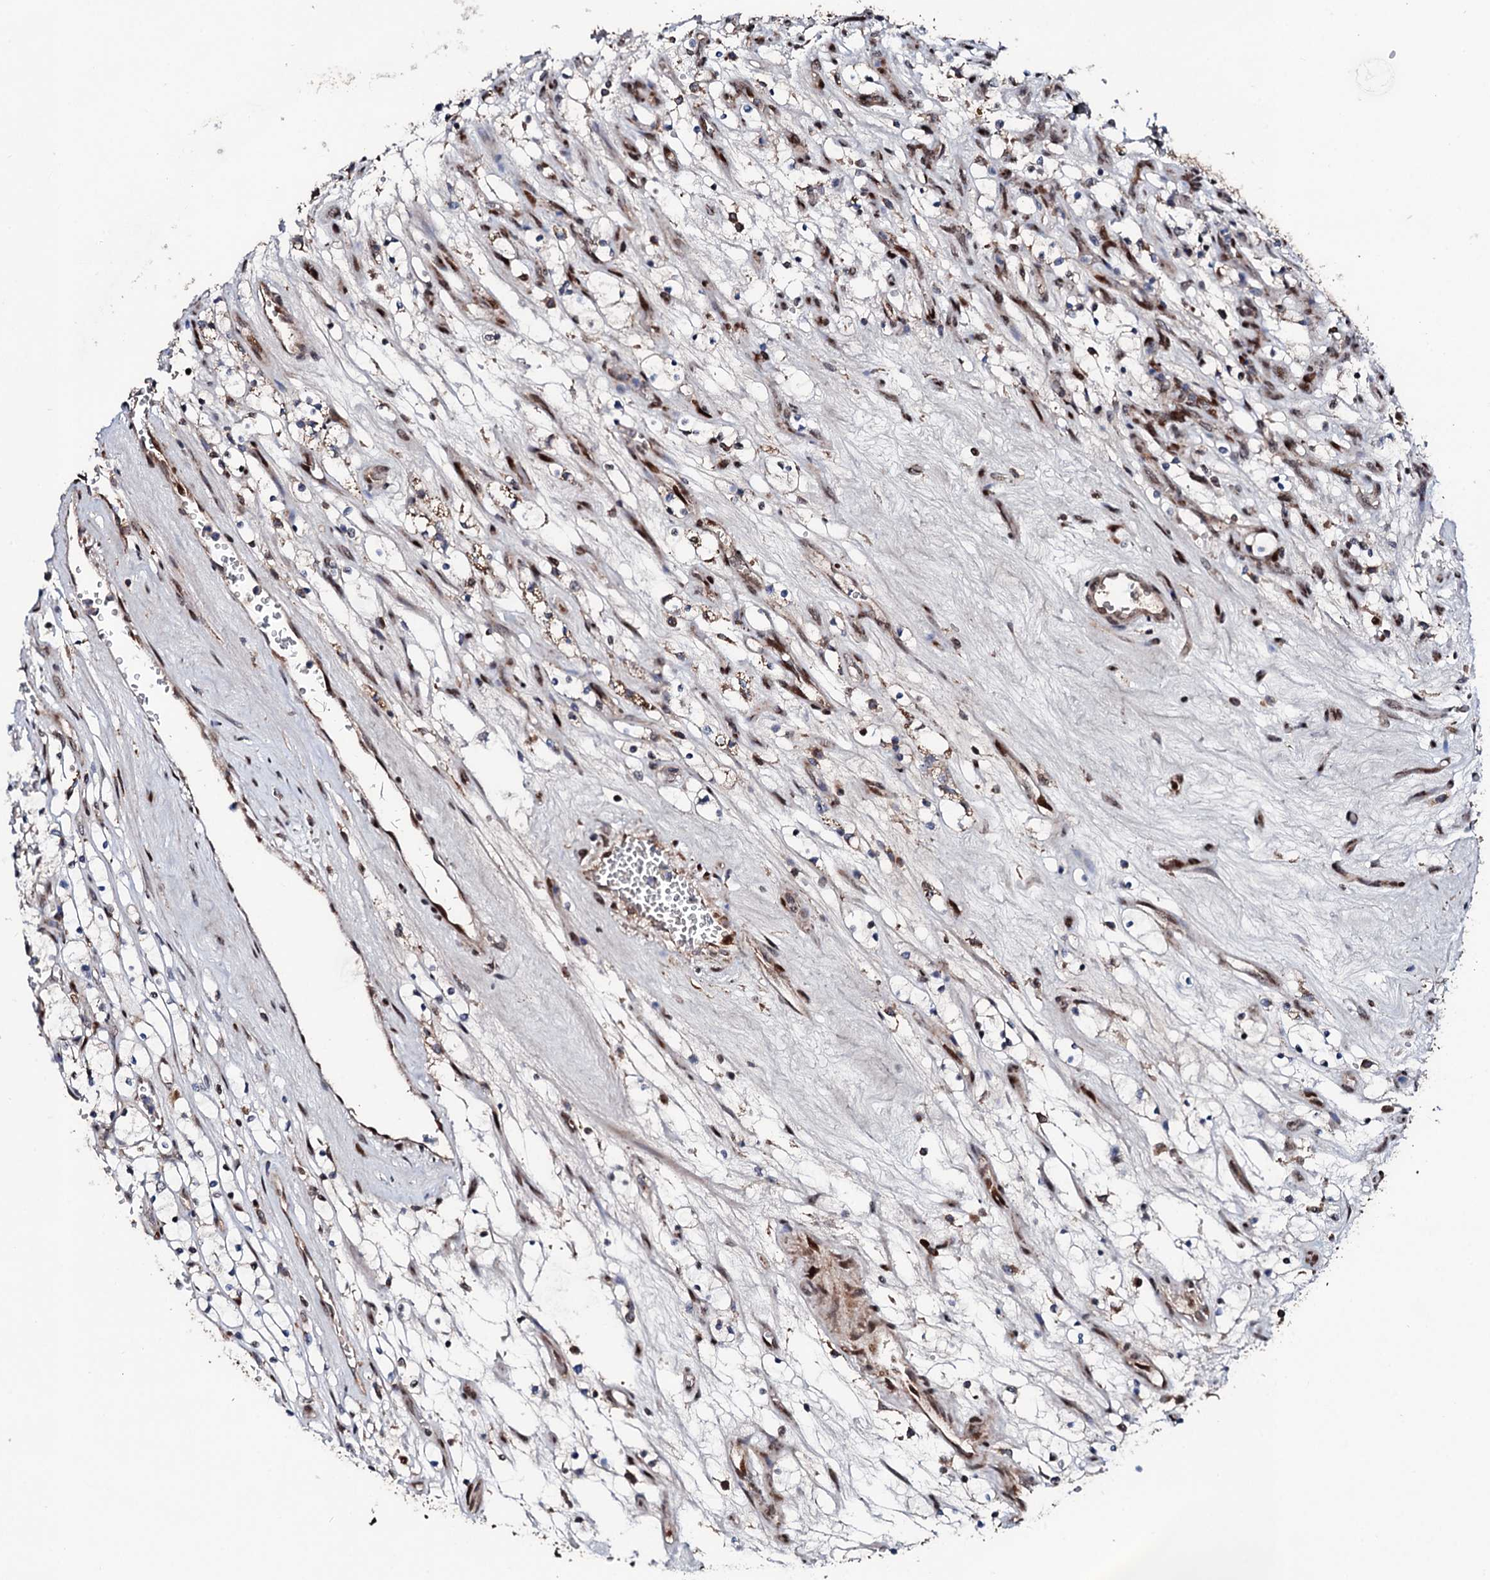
{"staining": {"intensity": "negative", "quantity": "none", "location": "none"}, "tissue": "renal cancer", "cell_type": "Tumor cells", "image_type": "cancer", "snomed": [{"axis": "morphology", "description": "Adenocarcinoma, NOS"}, {"axis": "topography", "description": "Kidney"}], "caption": "The image displays no significant expression in tumor cells of renal adenocarcinoma.", "gene": "KIF18A", "patient": {"sex": "female", "age": 69}}